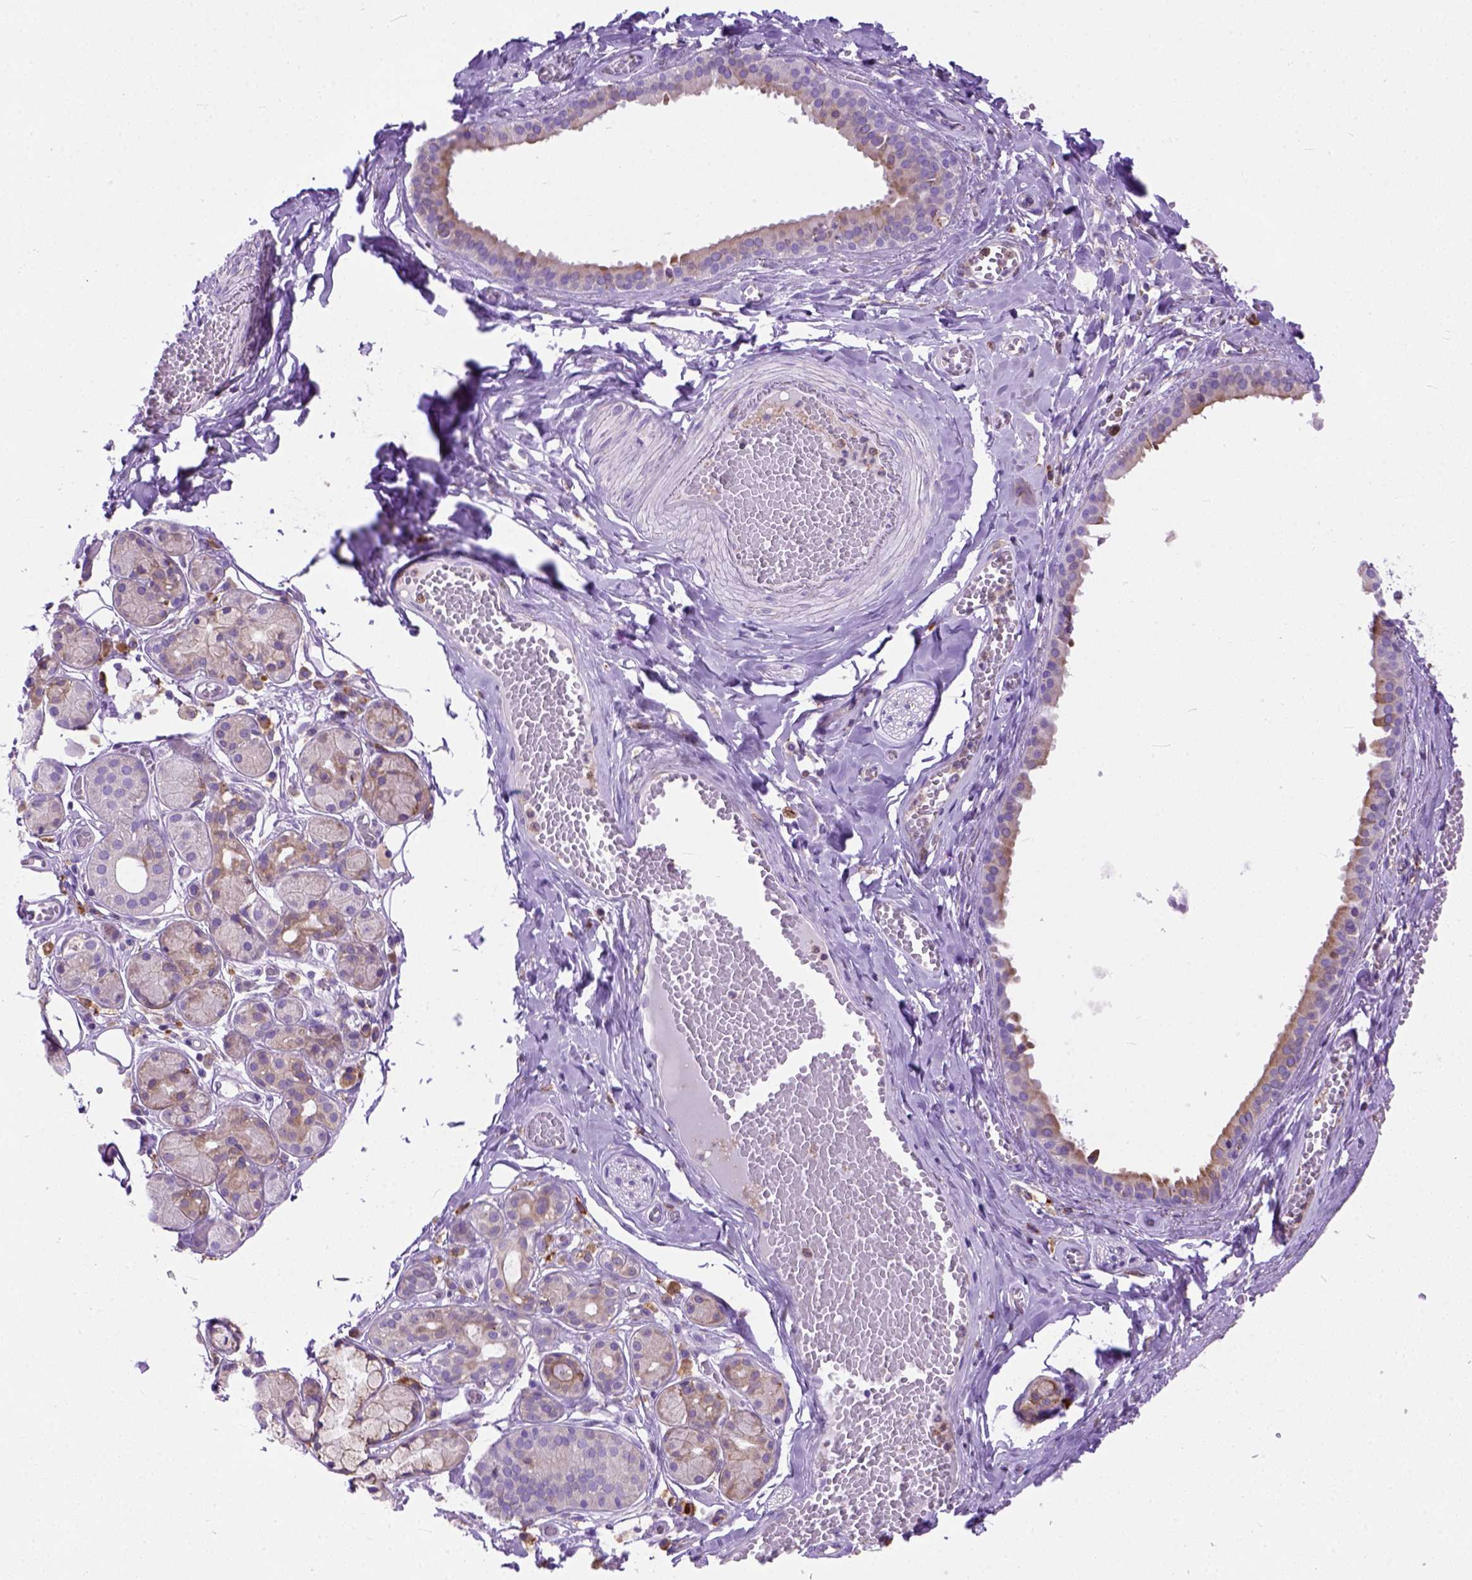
{"staining": {"intensity": "moderate", "quantity": "<25%", "location": "cytoplasmic/membranous"}, "tissue": "salivary gland", "cell_type": "Glandular cells", "image_type": "normal", "snomed": [{"axis": "morphology", "description": "Normal tissue, NOS"}, {"axis": "topography", "description": "Salivary gland"}, {"axis": "topography", "description": "Peripheral nerve tissue"}], "caption": "IHC histopathology image of normal salivary gland: human salivary gland stained using immunohistochemistry shows low levels of moderate protein expression localized specifically in the cytoplasmic/membranous of glandular cells, appearing as a cytoplasmic/membranous brown color.", "gene": "PLK4", "patient": {"sex": "male", "age": 71}}